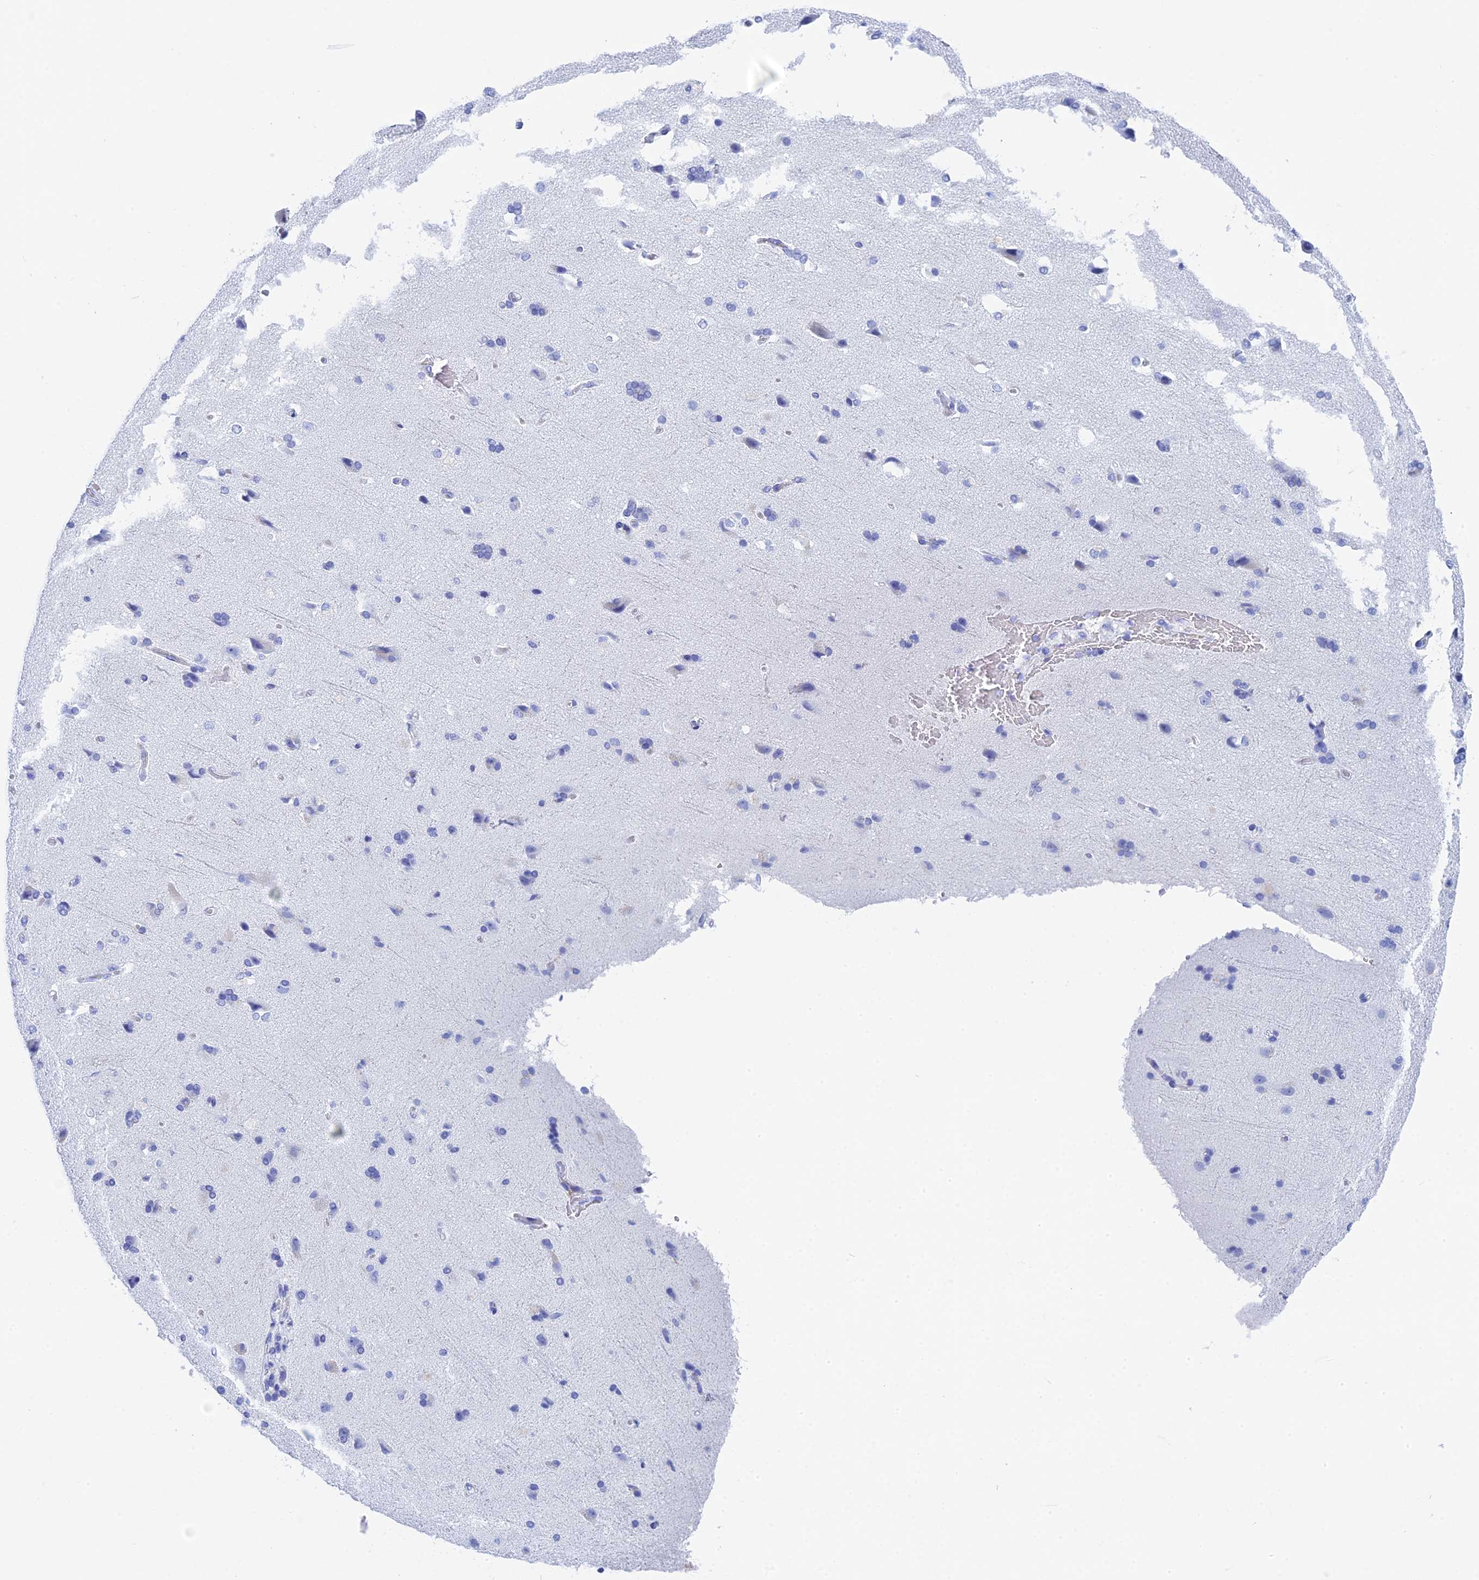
{"staining": {"intensity": "negative", "quantity": "none", "location": "none"}, "tissue": "cerebral cortex", "cell_type": "Endothelial cells", "image_type": "normal", "snomed": [{"axis": "morphology", "description": "Normal tissue, NOS"}, {"axis": "topography", "description": "Cerebral cortex"}], "caption": "Endothelial cells show no significant staining in benign cerebral cortex. (DAB immunohistochemistry (IHC) with hematoxylin counter stain).", "gene": "TEX101", "patient": {"sex": "male", "age": 62}}